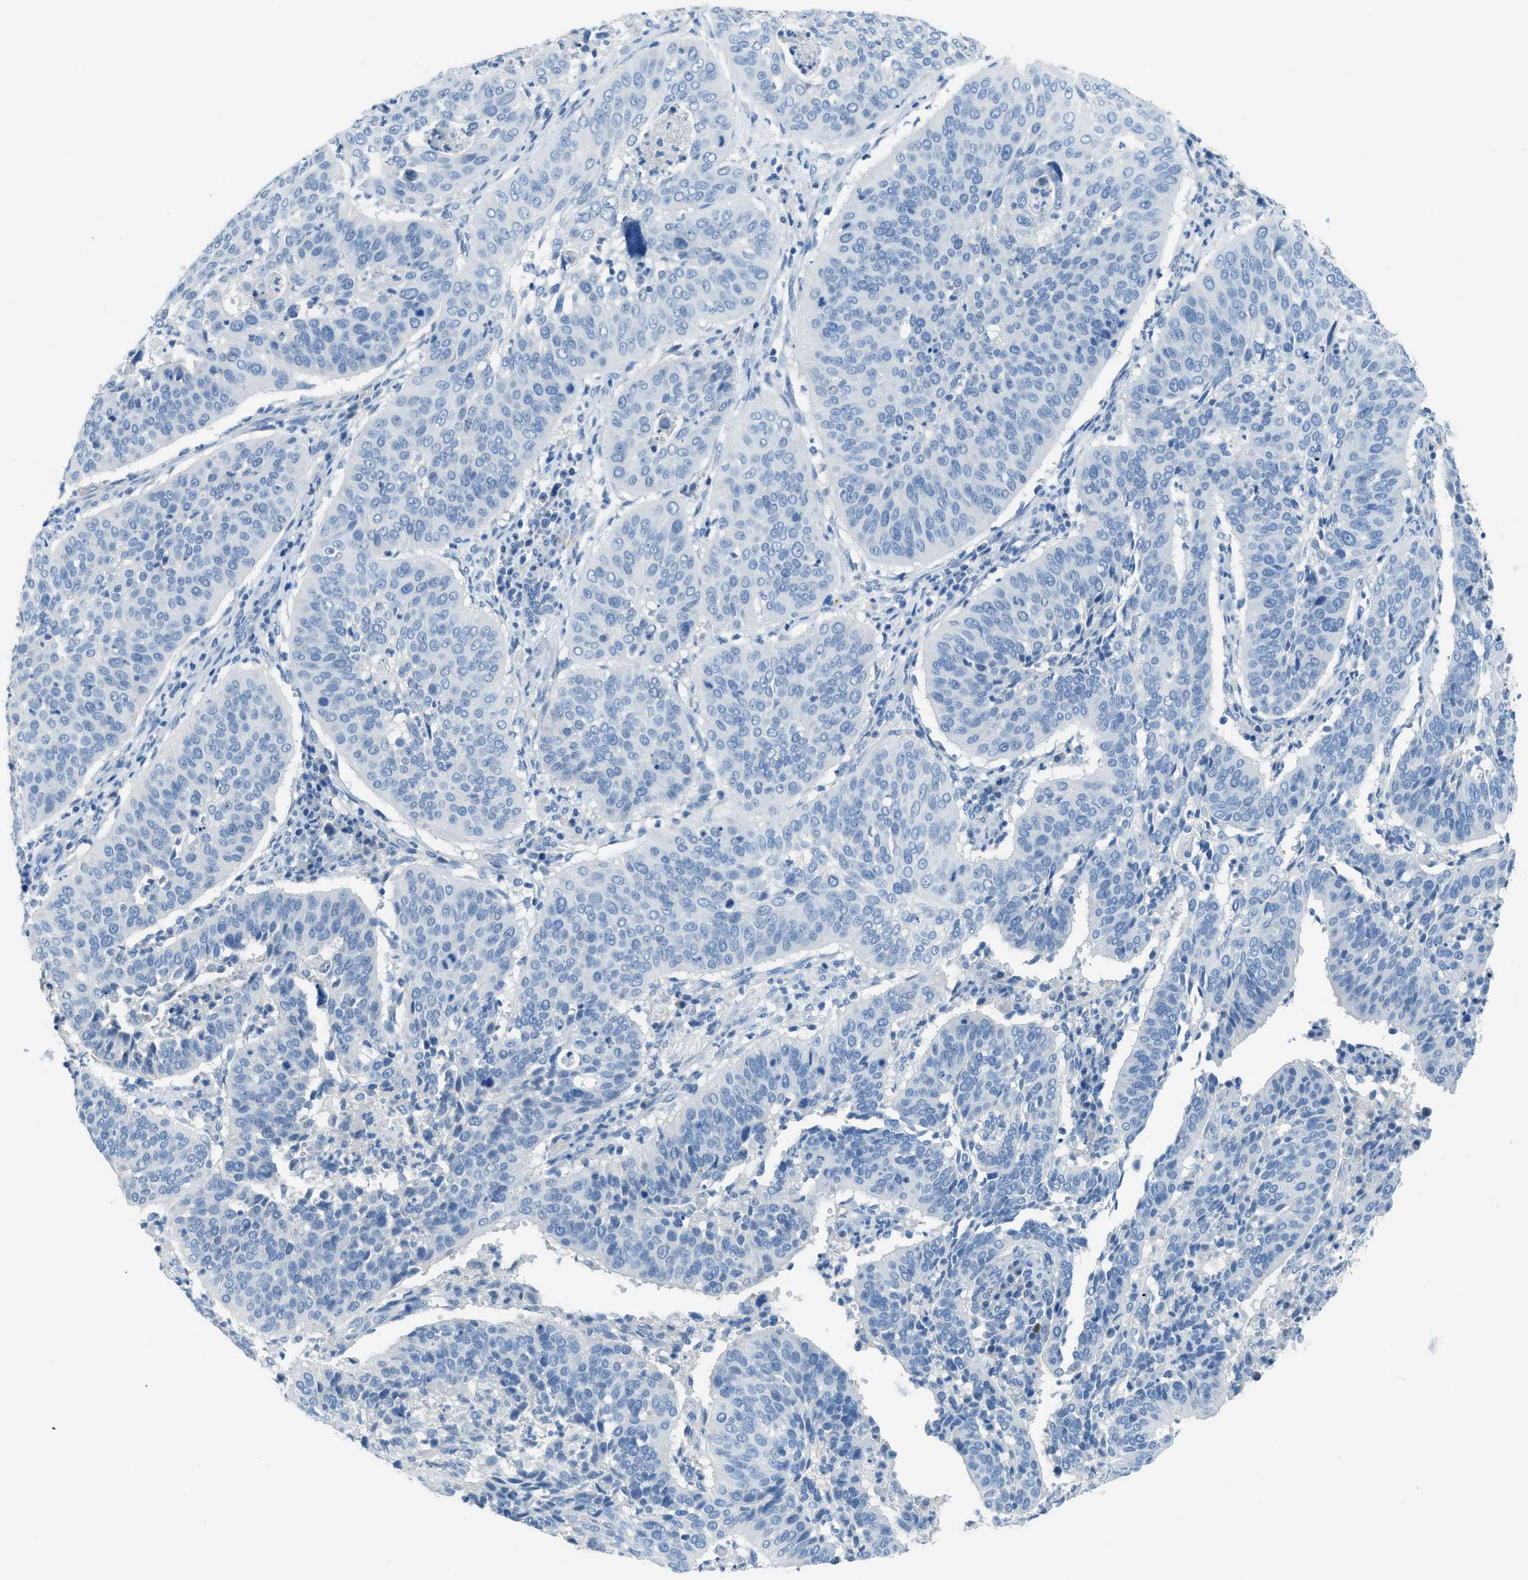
{"staining": {"intensity": "negative", "quantity": "none", "location": "none"}, "tissue": "cervical cancer", "cell_type": "Tumor cells", "image_type": "cancer", "snomed": [{"axis": "morphology", "description": "Normal tissue, NOS"}, {"axis": "morphology", "description": "Squamous cell carcinoma, NOS"}, {"axis": "topography", "description": "Cervix"}], "caption": "Cervical cancer (squamous cell carcinoma) was stained to show a protein in brown. There is no significant positivity in tumor cells. (DAB IHC with hematoxylin counter stain).", "gene": "ACAN", "patient": {"sex": "female", "age": 39}}